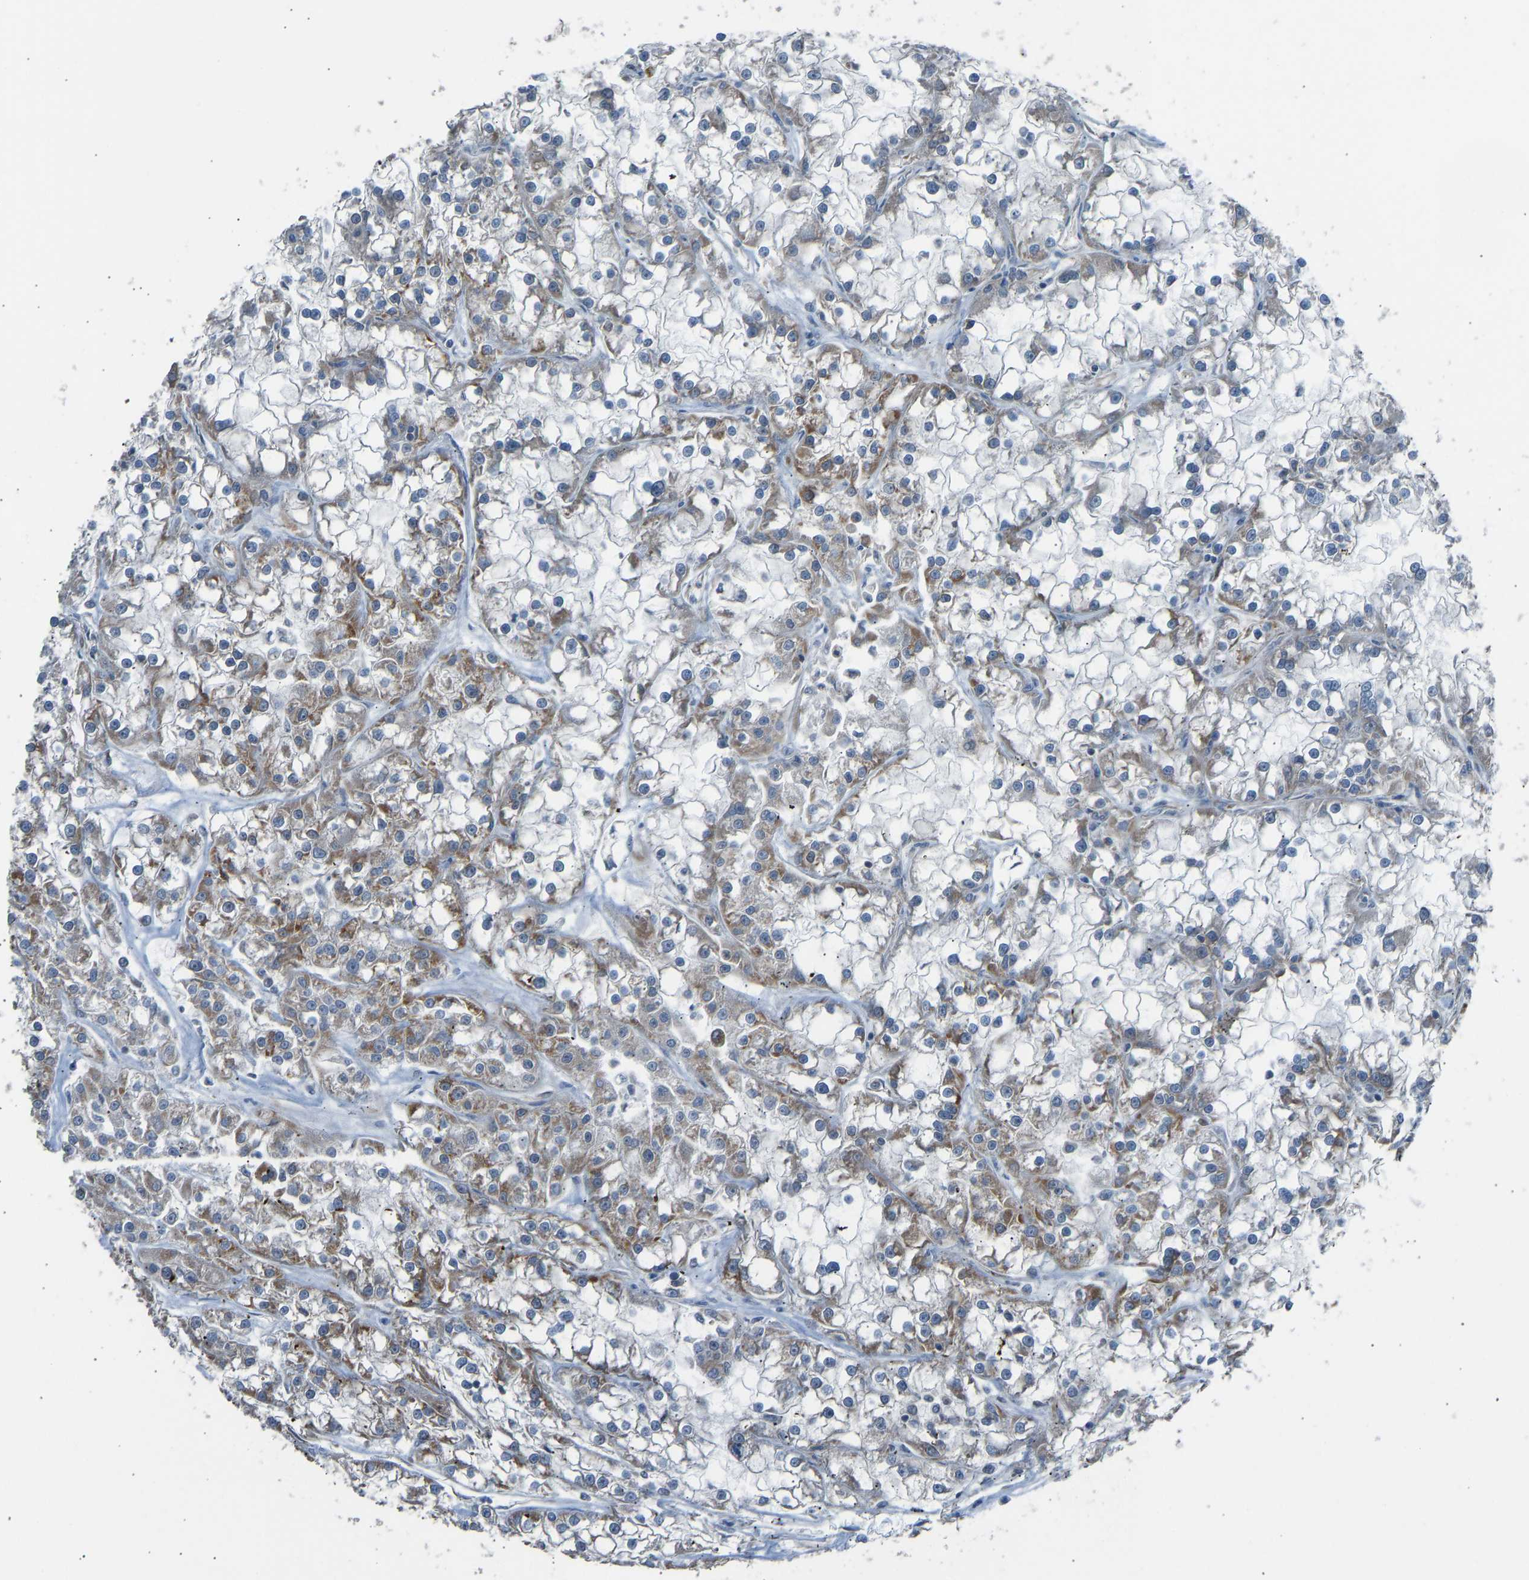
{"staining": {"intensity": "moderate", "quantity": "25%-75%", "location": "cytoplasmic/membranous"}, "tissue": "renal cancer", "cell_type": "Tumor cells", "image_type": "cancer", "snomed": [{"axis": "morphology", "description": "Adenocarcinoma, NOS"}, {"axis": "topography", "description": "Kidney"}], "caption": "Human renal cancer (adenocarcinoma) stained for a protein (brown) reveals moderate cytoplasmic/membranous positive staining in approximately 25%-75% of tumor cells.", "gene": "SLC43A1", "patient": {"sex": "female", "age": 52}}